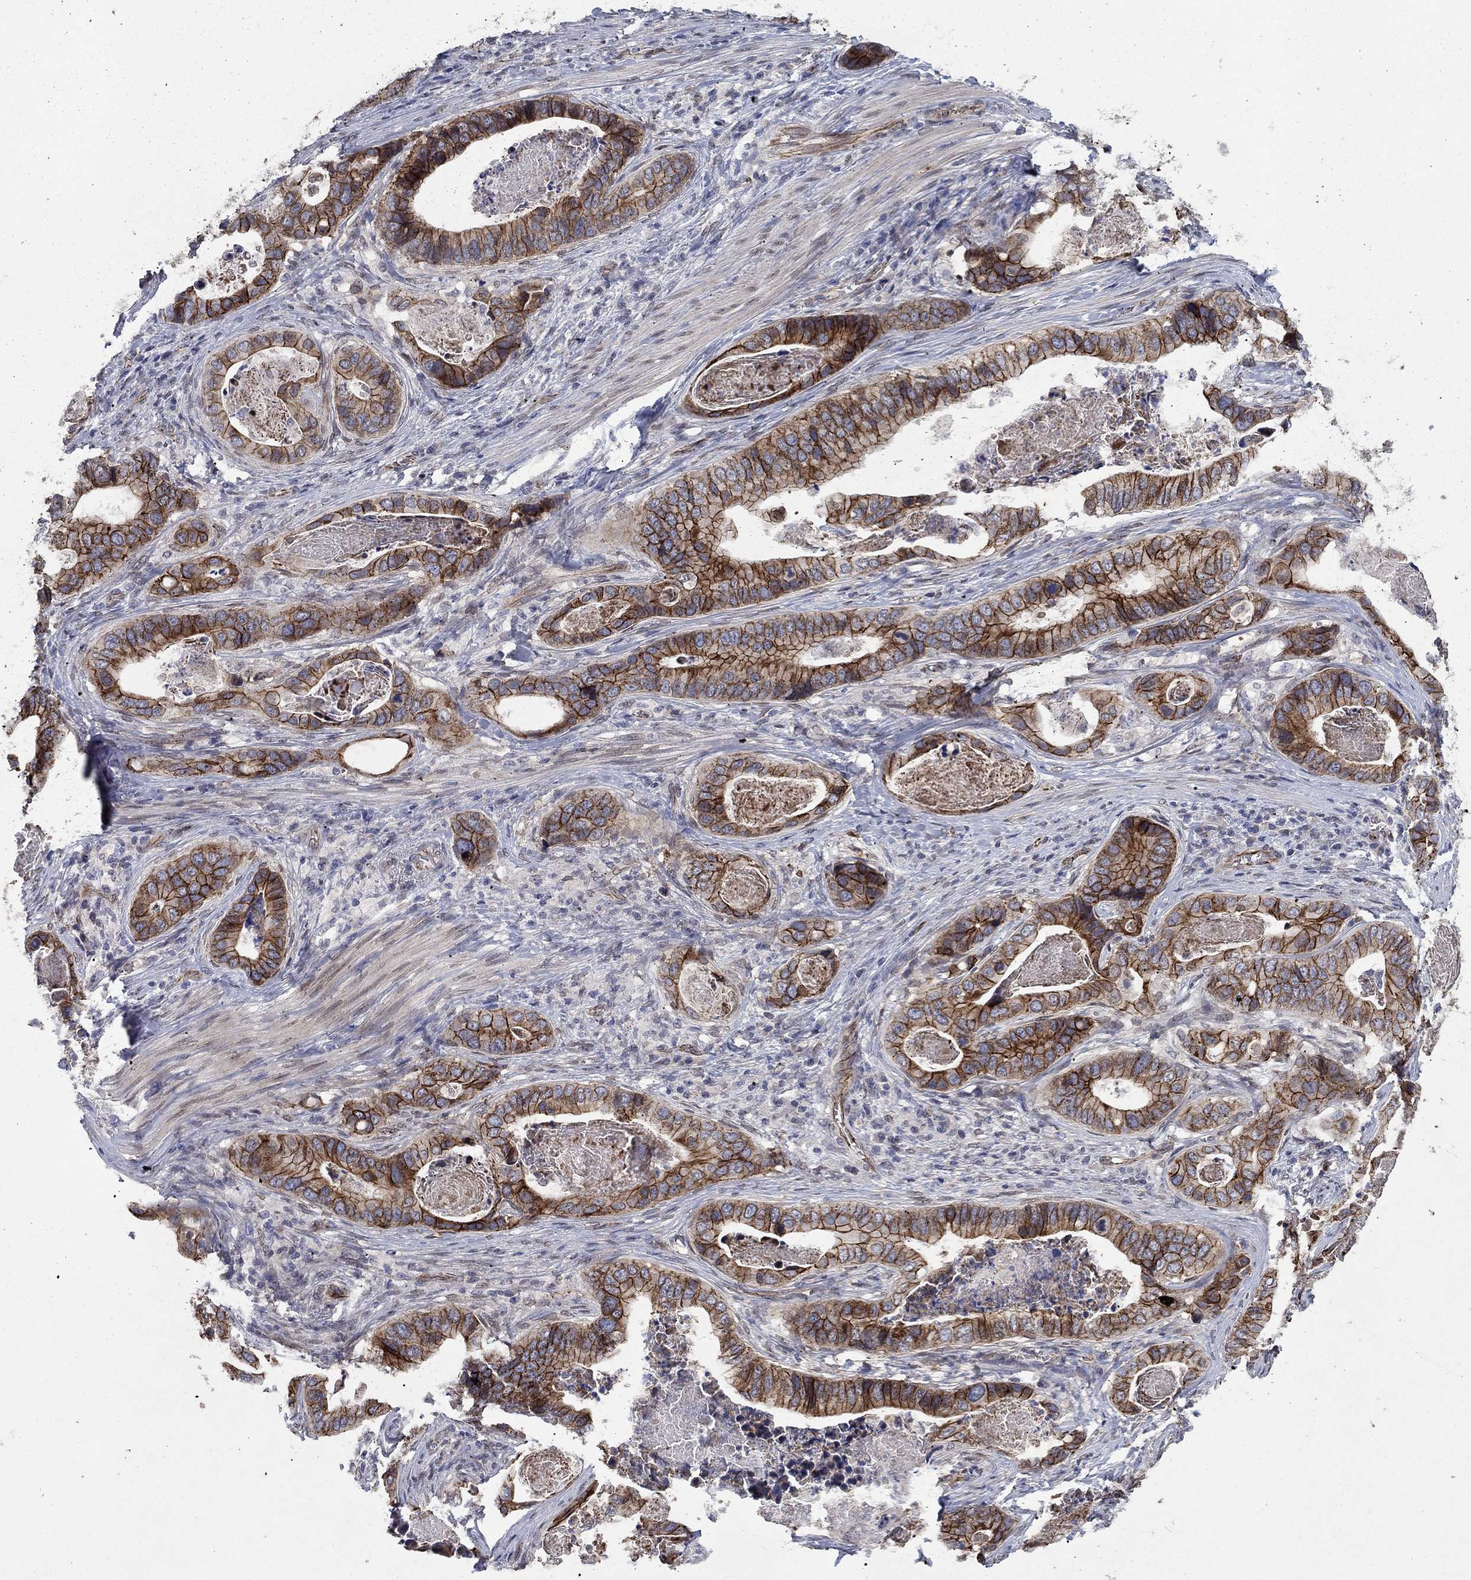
{"staining": {"intensity": "strong", "quantity": ">75%", "location": "cytoplasmic/membranous"}, "tissue": "stomach cancer", "cell_type": "Tumor cells", "image_type": "cancer", "snomed": [{"axis": "morphology", "description": "Adenocarcinoma, NOS"}, {"axis": "topography", "description": "Stomach"}], "caption": "Protein expression analysis of human stomach cancer reveals strong cytoplasmic/membranous staining in approximately >75% of tumor cells.", "gene": "EMC9", "patient": {"sex": "male", "age": 84}}